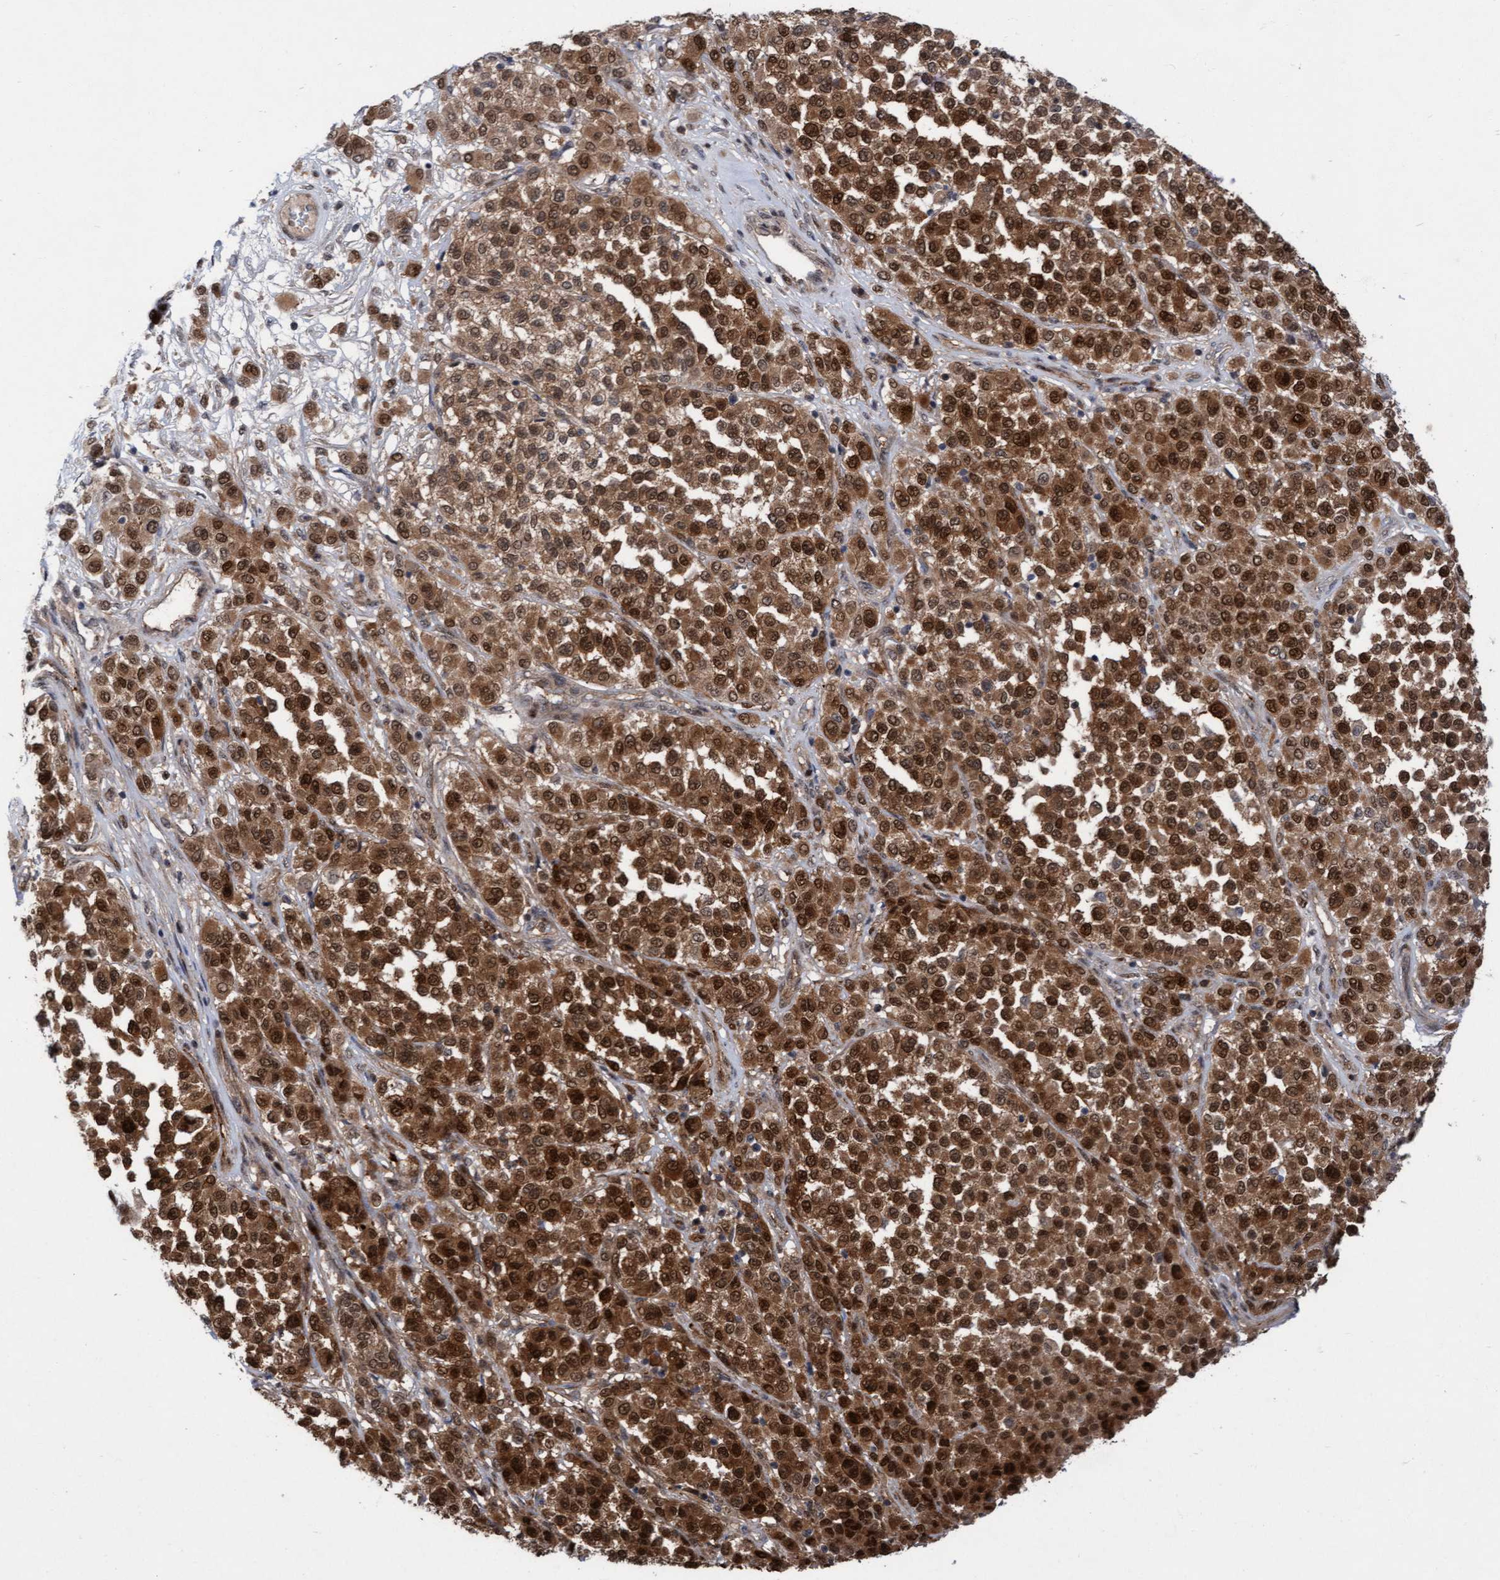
{"staining": {"intensity": "strong", "quantity": ">75%", "location": "cytoplasmic/membranous,nuclear"}, "tissue": "melanoma", "cell_type": "Tumor cells", "image_type": "cancer", "snomed": [{"axis": "morphology", "description": "Malignant melanoma, Metastatic site"}, {"axis": "topography", "description": "Pancreas"}], "caption": "The micrograph demonstrates staining of malignant melanoma (metastatic site), revealing strong cytoplasmic/membranous and nuclear protein positivity (brown color) within tumor cells. (brown staining indicates protein expression, while blue staining denotes nuclei).", "gene": "RAP1GAP2", "patient": {"sex": "female", "age": 30}}